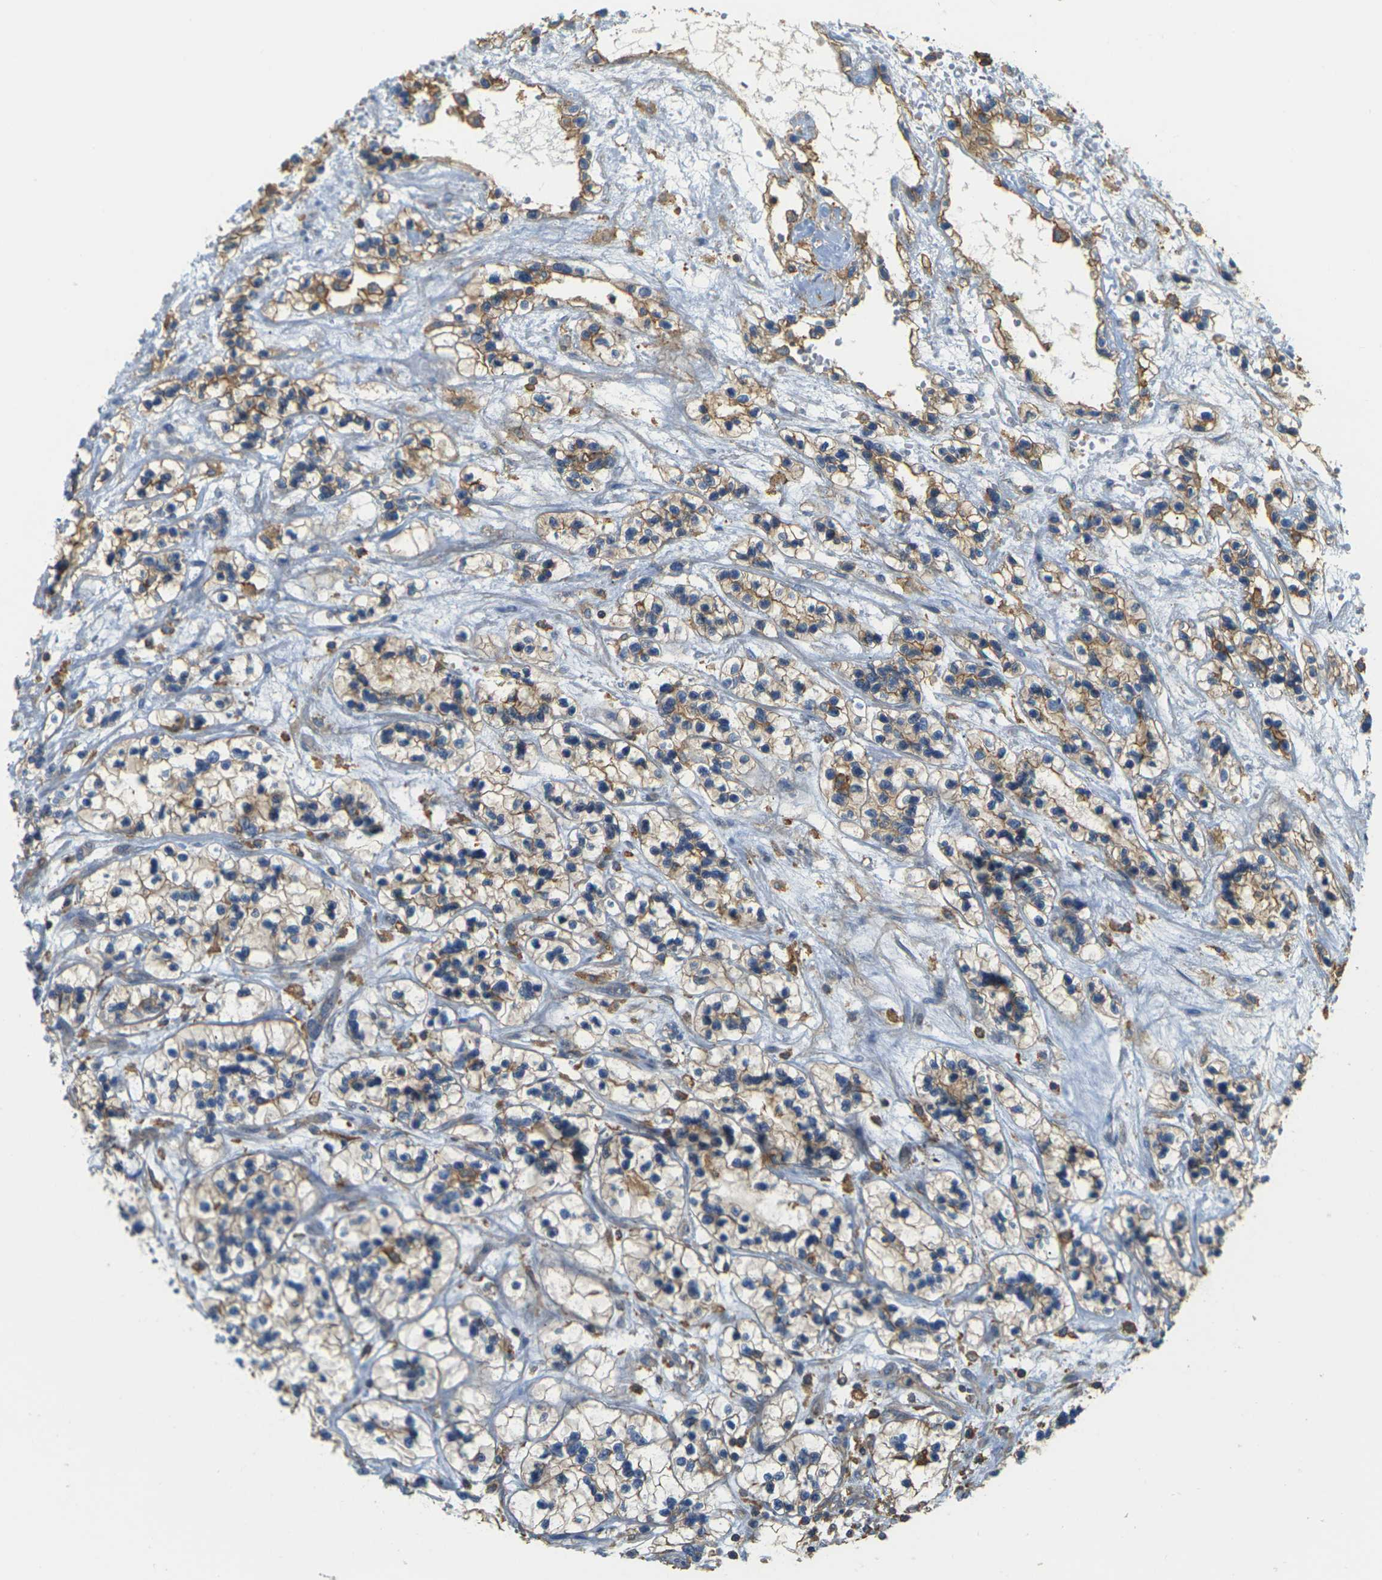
{"staining": {"intensity": "moderate", "quantity": "25%-75%", "location": "cytoplasmic/membranous"}, "tissue": "renal cancer", "cell_type": "Tumor cells", "image_type": "cancer", "snomed": [{"axis": "morphology", "description": "Adenocarcinoma, NOS"}, {"axis": "topography", "description": "Kidney"}], "caption": "Immunohistochemical staining of renal cancer reveals moderate cytoplasmic/membranous protein positivity in about 25%-75% of tumor cells.", "gene": "IQGAP1", "patient": {"sex": "female", "age": 57}}